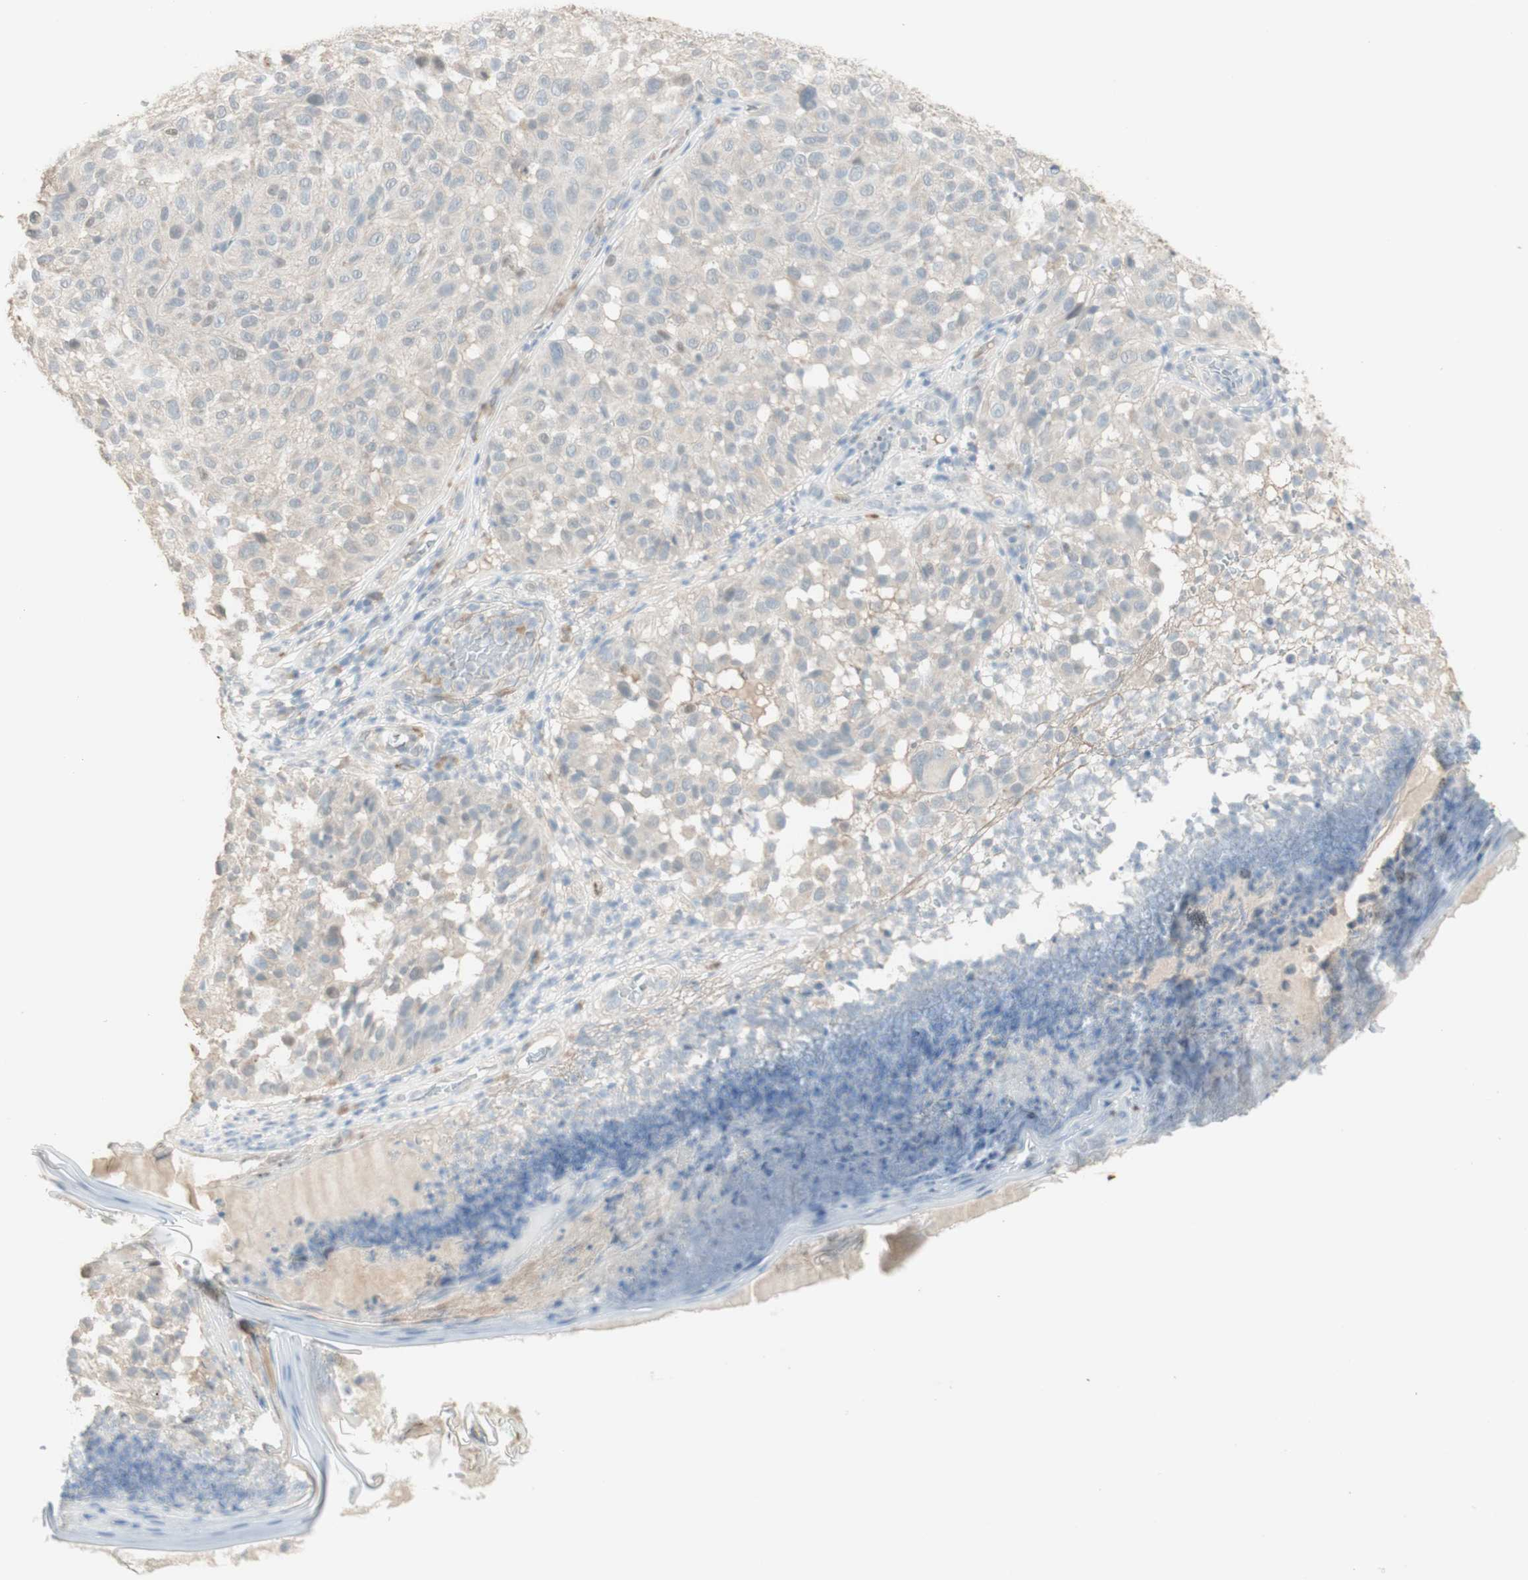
{"staining": {"intensity": "negative", "quantity": "none", "location": "none"}, "tissue": "melanoma", "cell_type": "Tumor cells", "image_type": "cancer", "snomed": [{"axis": "morphology", "description": "Malignant melanoma, NOS"}, {"axis": "topography", "description": "Skin"}], "caption": "Immunohistochemistry (IHC) of human melanoma shows no positivity in tumor cells.", "gene": "MUC3A", "patient": {"sex": "female", "age": 46}}